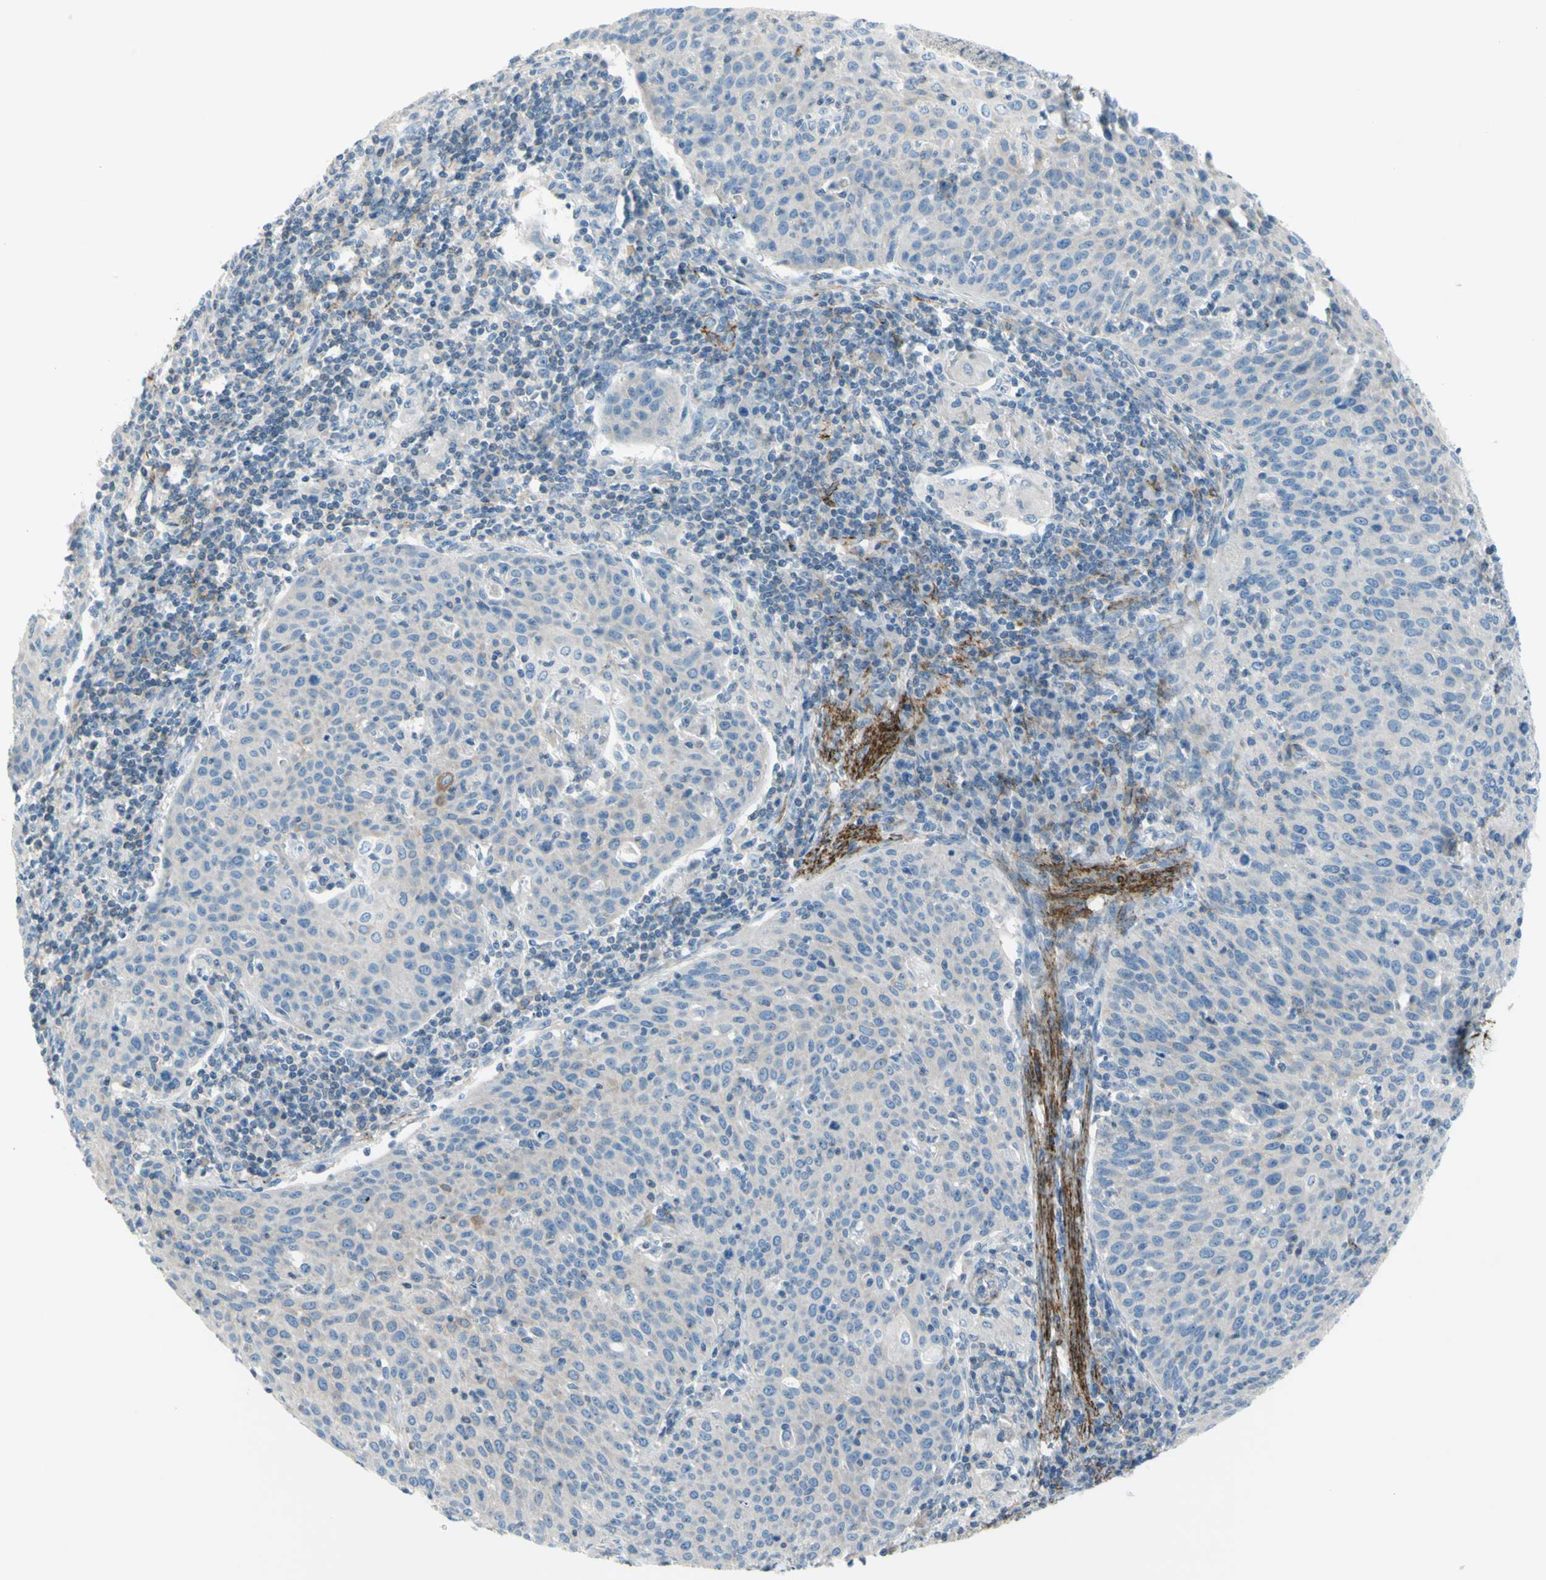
{"staining": {"intensity": "negative", "quantity": "none", "location": "none"}, "tissue": "cervical cancer", "cell_type": "Tumor cells", "image_type": "cancer", "snomed": [{"axis": "morphology", "description": "Squamous cell carcinoma, NOS"}, {"axis": "topography", "description": "Cervix"}], "caption": "Cervical squamous cell carcinoma was stained to show a protein in brown. There is no significant staining in tumor cells. The staining was performed using DAB (3,3'-diaminobenzidine) to visualize the protein expression in brown, while the nuclei were stained in blue with hematoxylin (Magnification: 20x).", "gene": "PRRG2", "patient": {"sex": "female", "age": 38}}